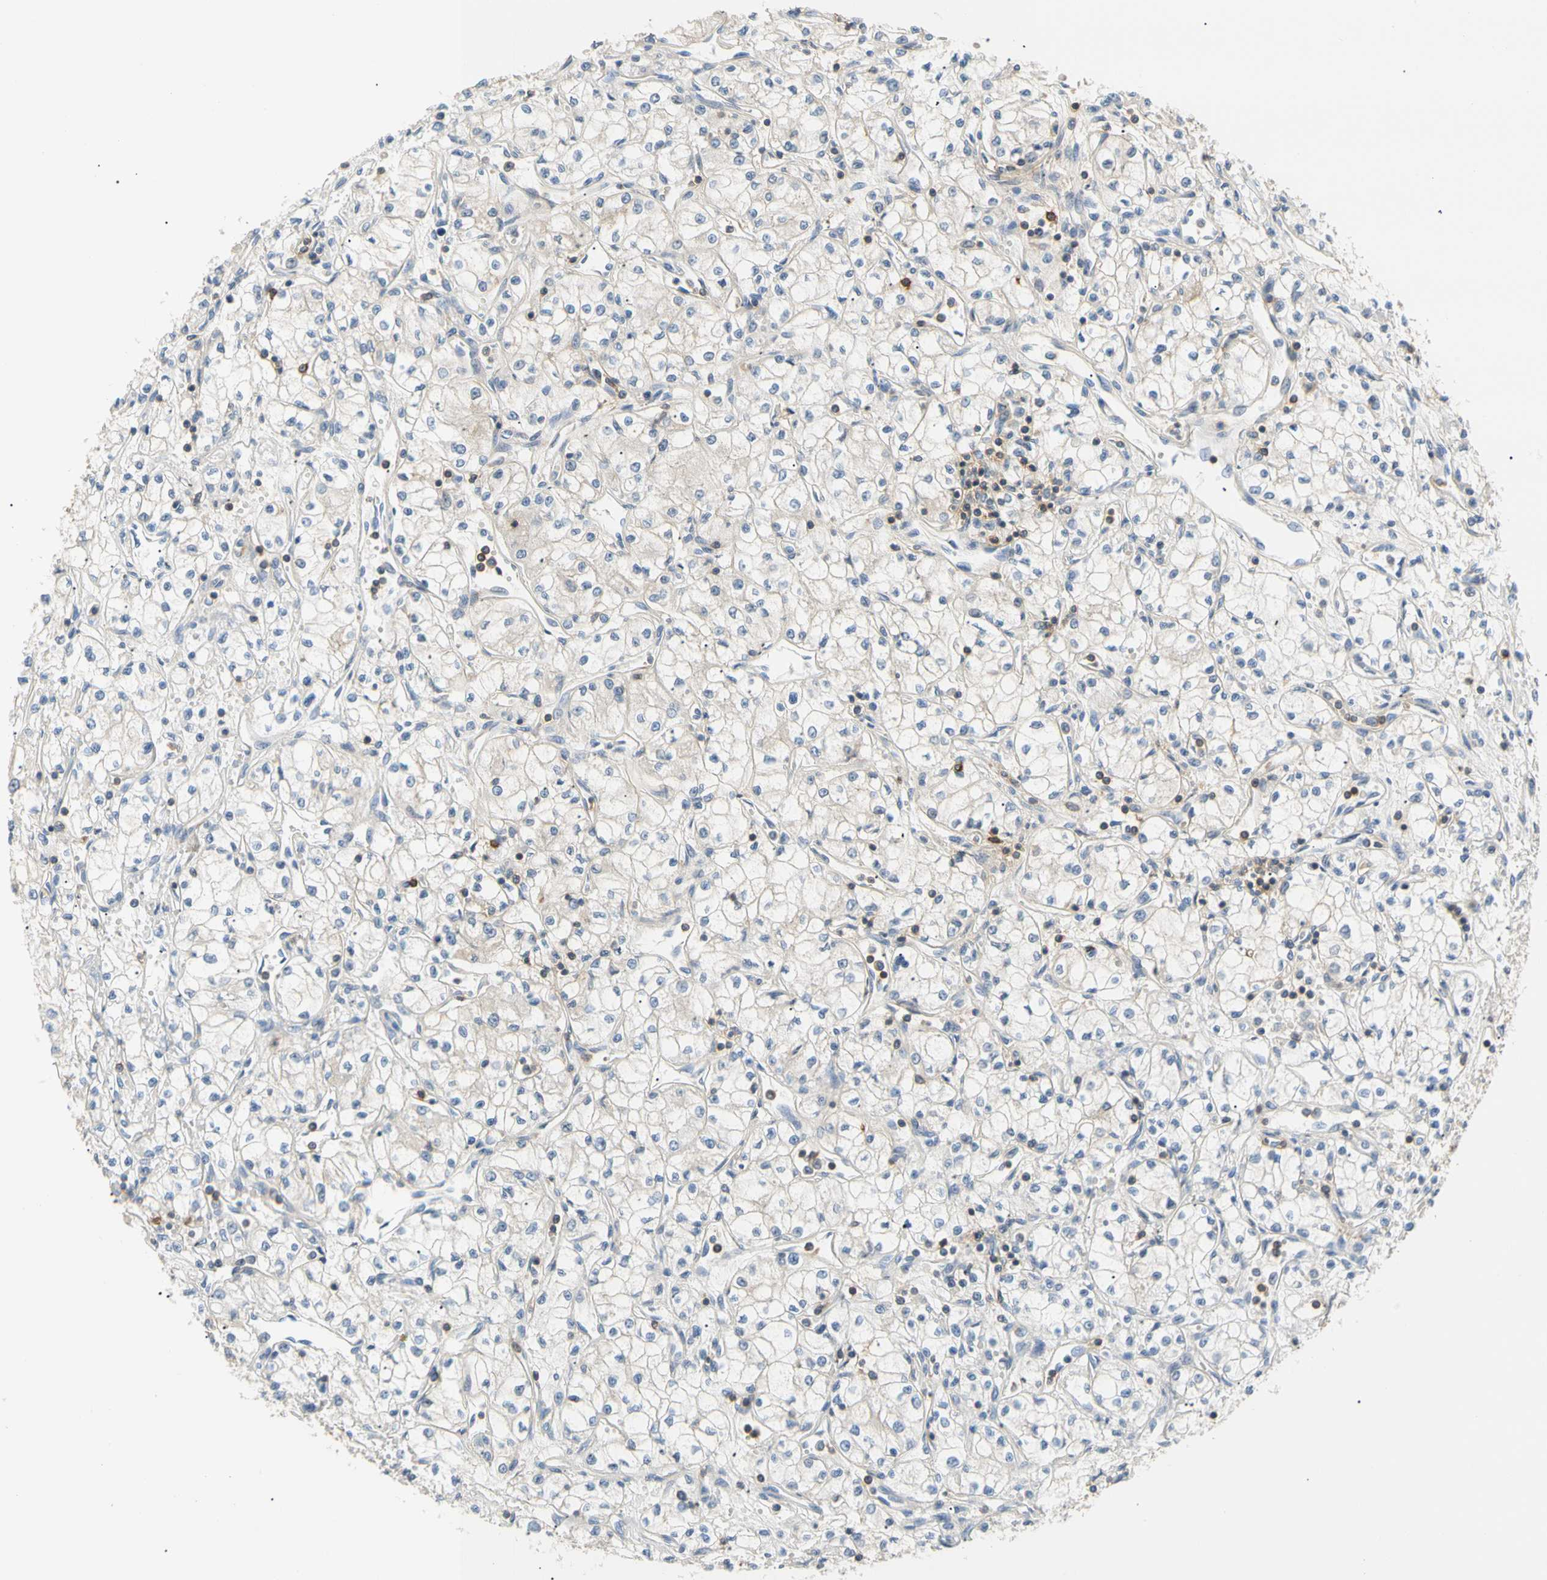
{"staining": {"intensity": "weak", "quantity": ">75%", "location": "cytoplasmic/membranous"}, "tissue": "renal cancer", "cell_type": "Tumor cells", "image_type": "cancer", "snomed": [{"axis": "morphology", "description": "Normal tissue, NOS"}, {"axis": "morphology", "description": "Adenocarcinoma, NOS"}, {"axis": "topography", "description": "Kidney"}], "caption": "Immunohistochemistry (IHC) histopathology image of neoplastic tissue: human renal cancer (adenocarcinoma) stained using immunohistochemistry (IHC) shows low levels of weak protein expression localized specifically in the cytoplasmic/membranous of tumor cells, appearing as a cytoplasmic/membranous brown color.", "gene": "TNFRSF18", "patient": {"sex": "male", "age": 59}}